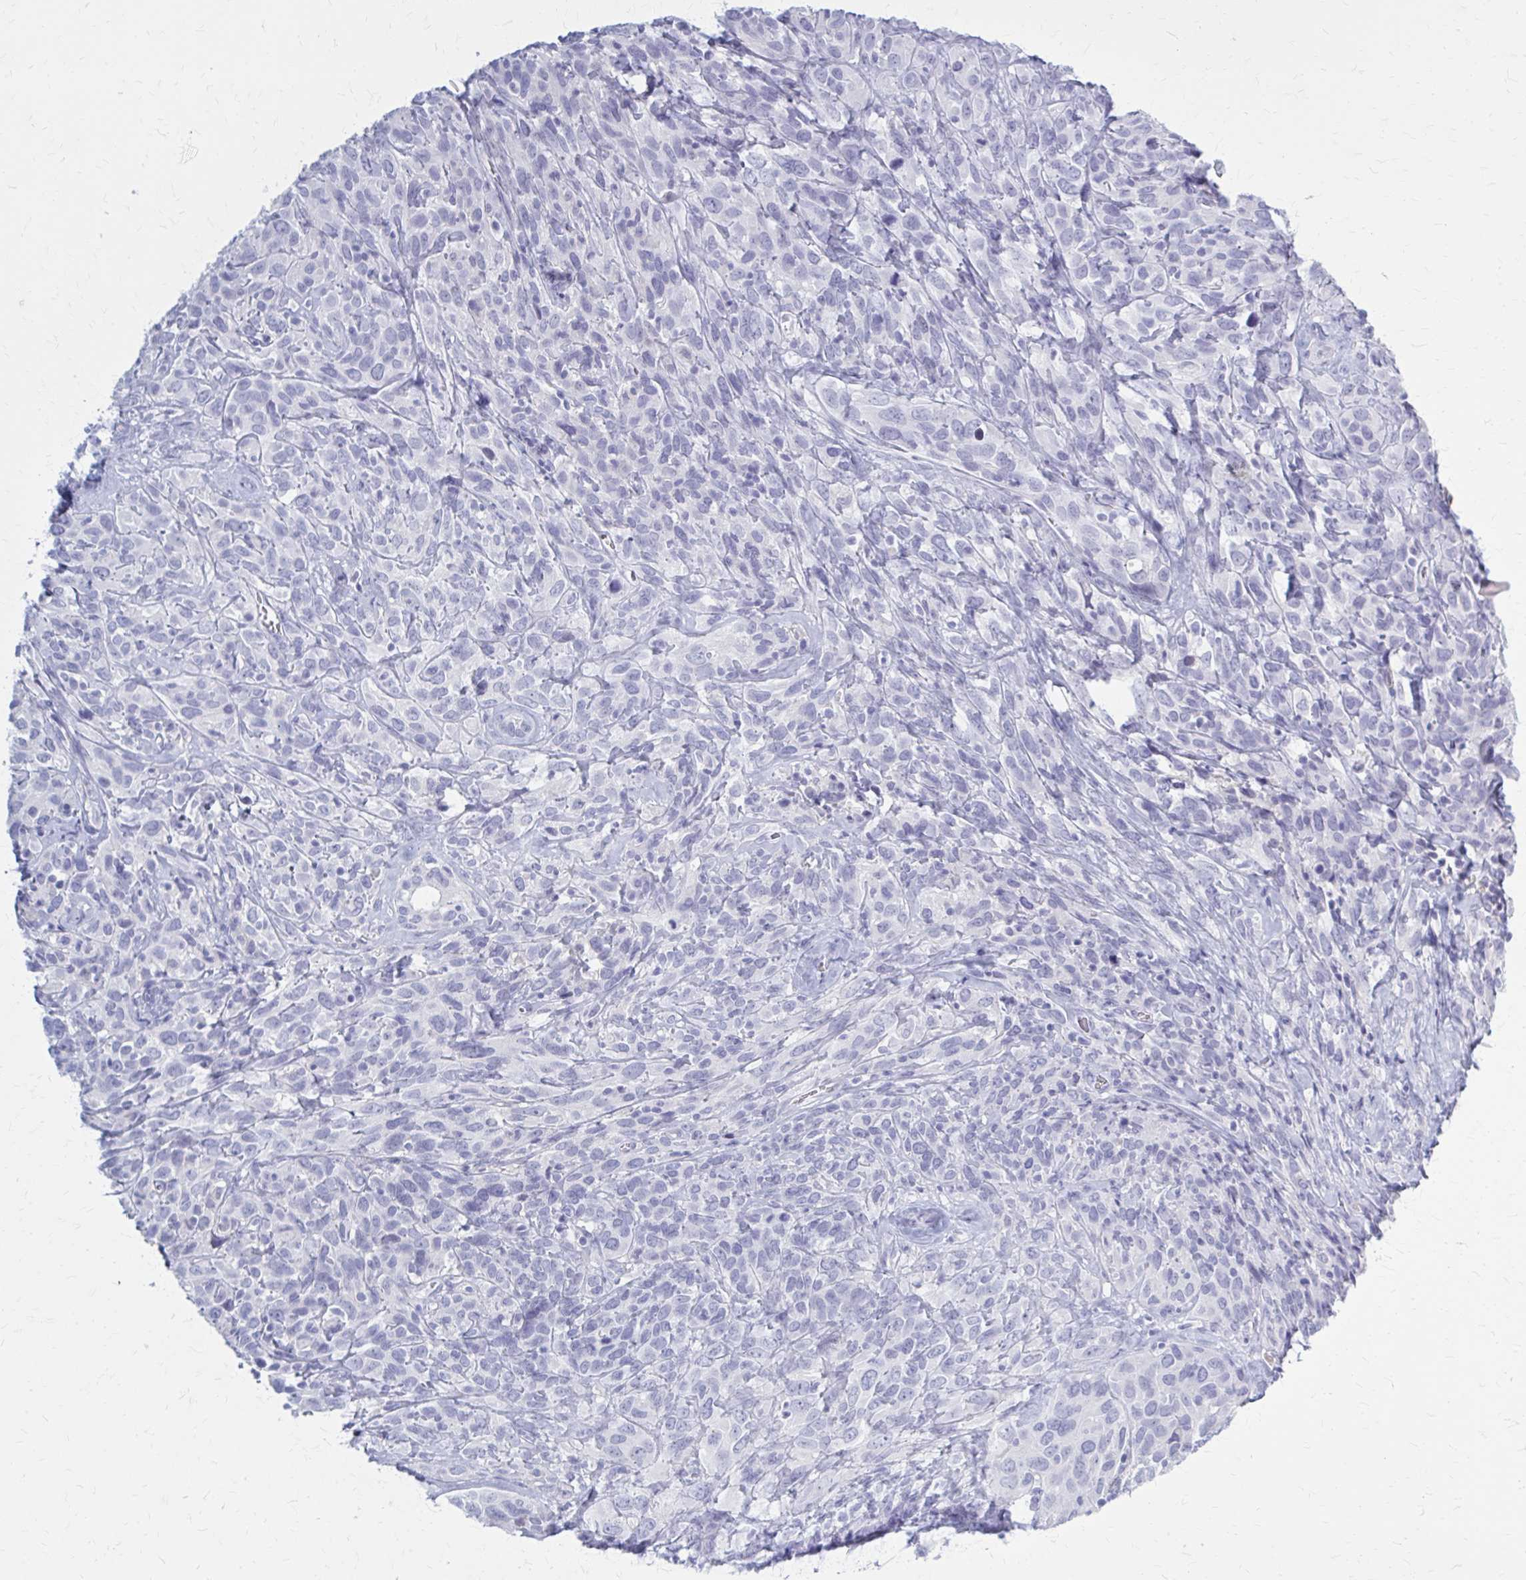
{"staining": {"intensity": "negative", "quantity": "none", "location": "none"}, "tissue": "cervical cancer", "cell_type": "Tumor cells", "image_type": "cancer", "snomed": [{"axis": "morphology", "description": "Normal tissue, NOS"}, {"axis": "morphology", "description": "Squamous cell carcinoma, NOS"}, {"axis": "topography", "description": "Cervix"}], "caption": "Squamous cell carcinoma (cervical) stained for a protein using IHC shows no expression tumor cells.", "gene": "SERPIND1", "patient": {"sex": "female", "age": 51}}